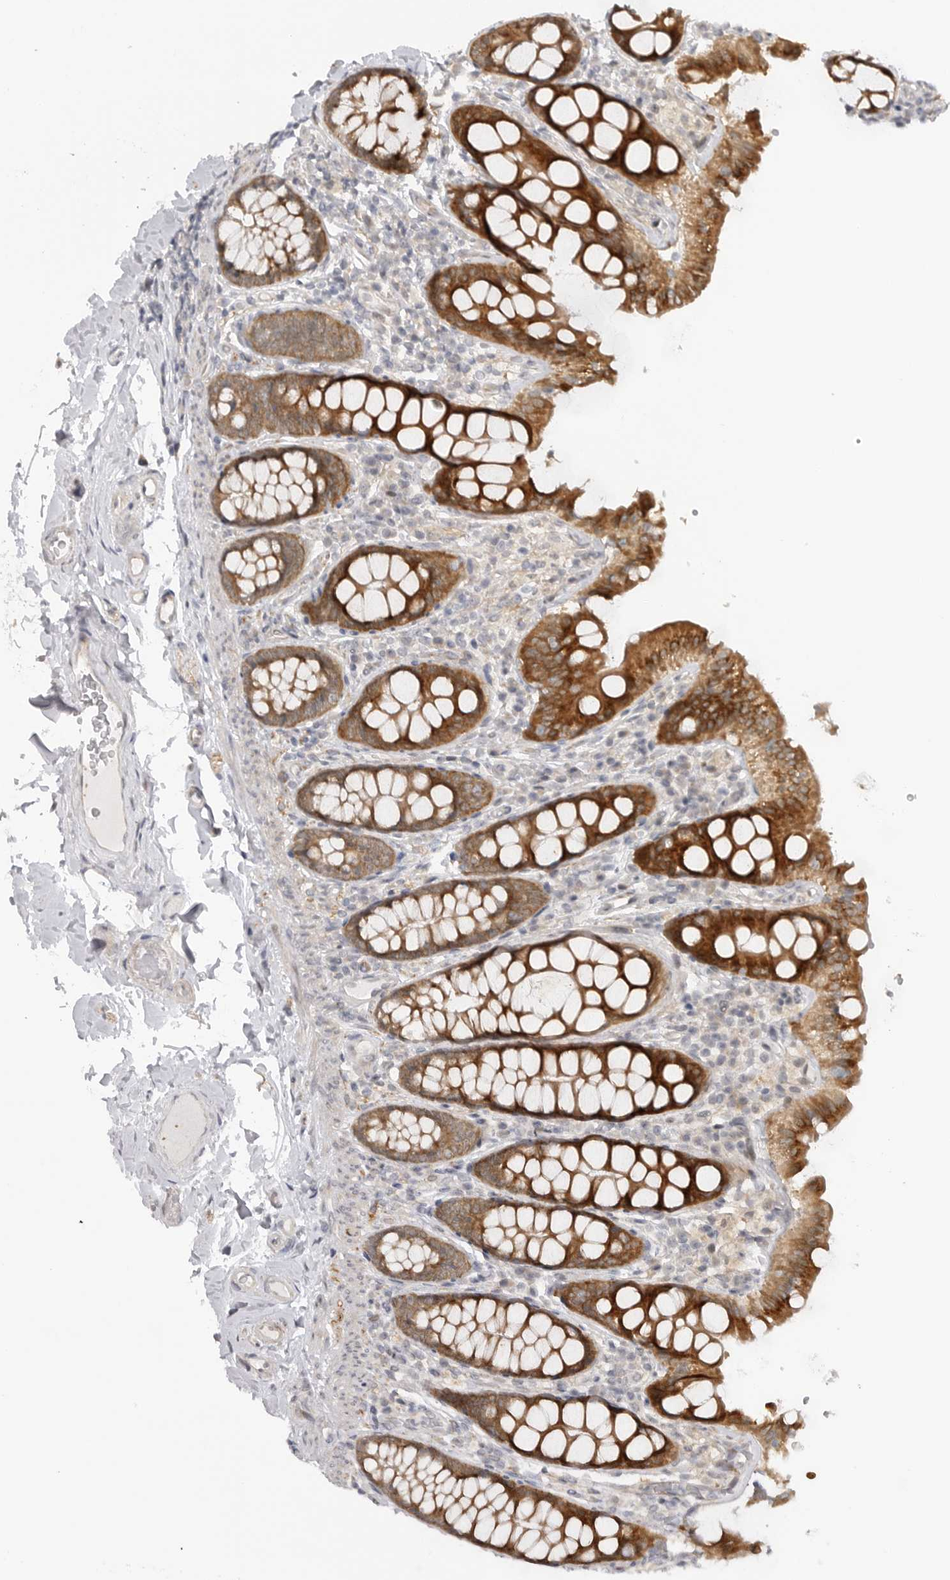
{"staining": {"intensity": "negative", "quantity": "none", "location": "none"}, "tissue": "colon", "cell_type": "Endothelial cells", "image_type": "normal", "snomed": [{"axis": "morphology", "description": "Normal tissue, NOS"}, {"axis": "topography", "description": "Colon"}, {"axis": "topography", "description": "Peripheral nerve tissue"}], "caption": "Endothelial cells are negative for protein expression in benign human colon.", "gene": "GGT6", "patient": {"sex": "female", "age": 61}}